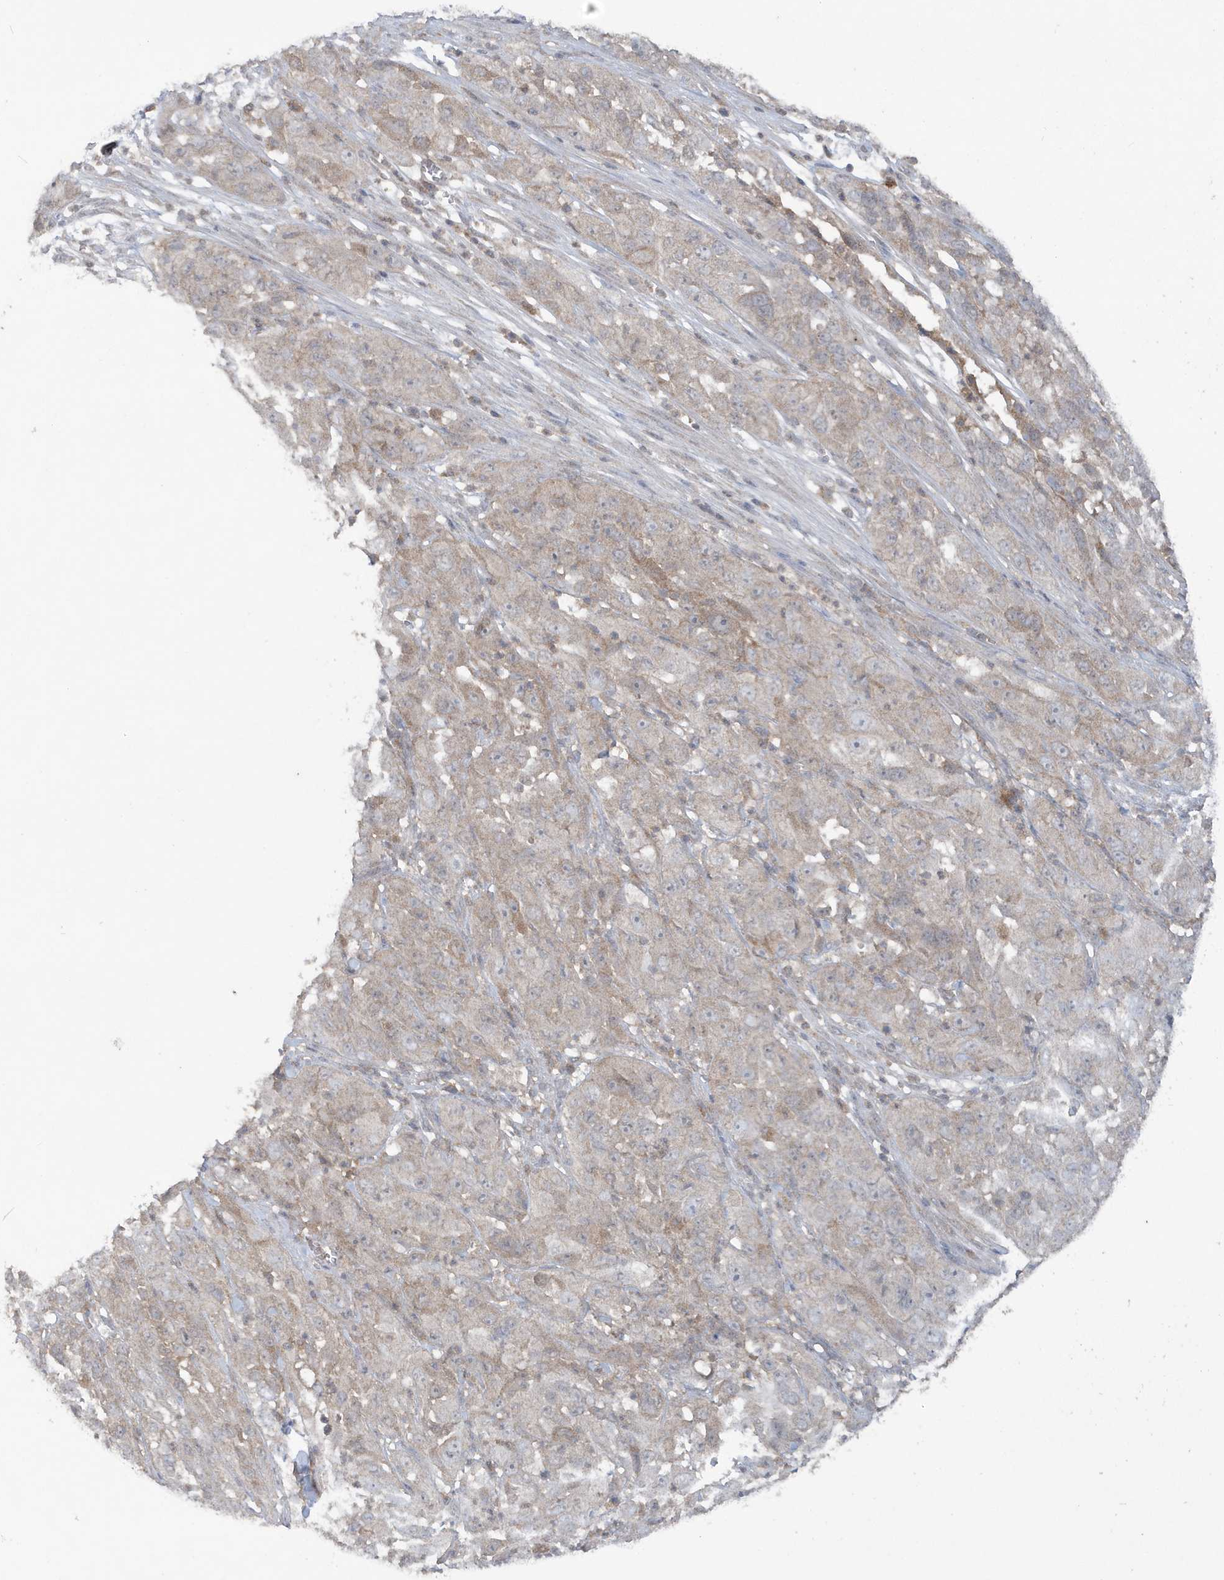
{"staining": {"intensity": "weak", "quantity": "<25%", "location": "cytoplasmic/membranous"}, "tissue": "cervical cancer", "cell_type": "Tumor cells", "image_type": "cancer", "snomed": [{"axis": "morphology", "description": "Squamous cell carcinoma, NOS"}, {"axis": "topography", "description": "Cervix"}], "caption": "Protein analysis of cervical squamous cell carcinoma reveals no significant expression in tumor cells.", "gene": "C1RL", "patient": {"sex": "female", "age": 32}}